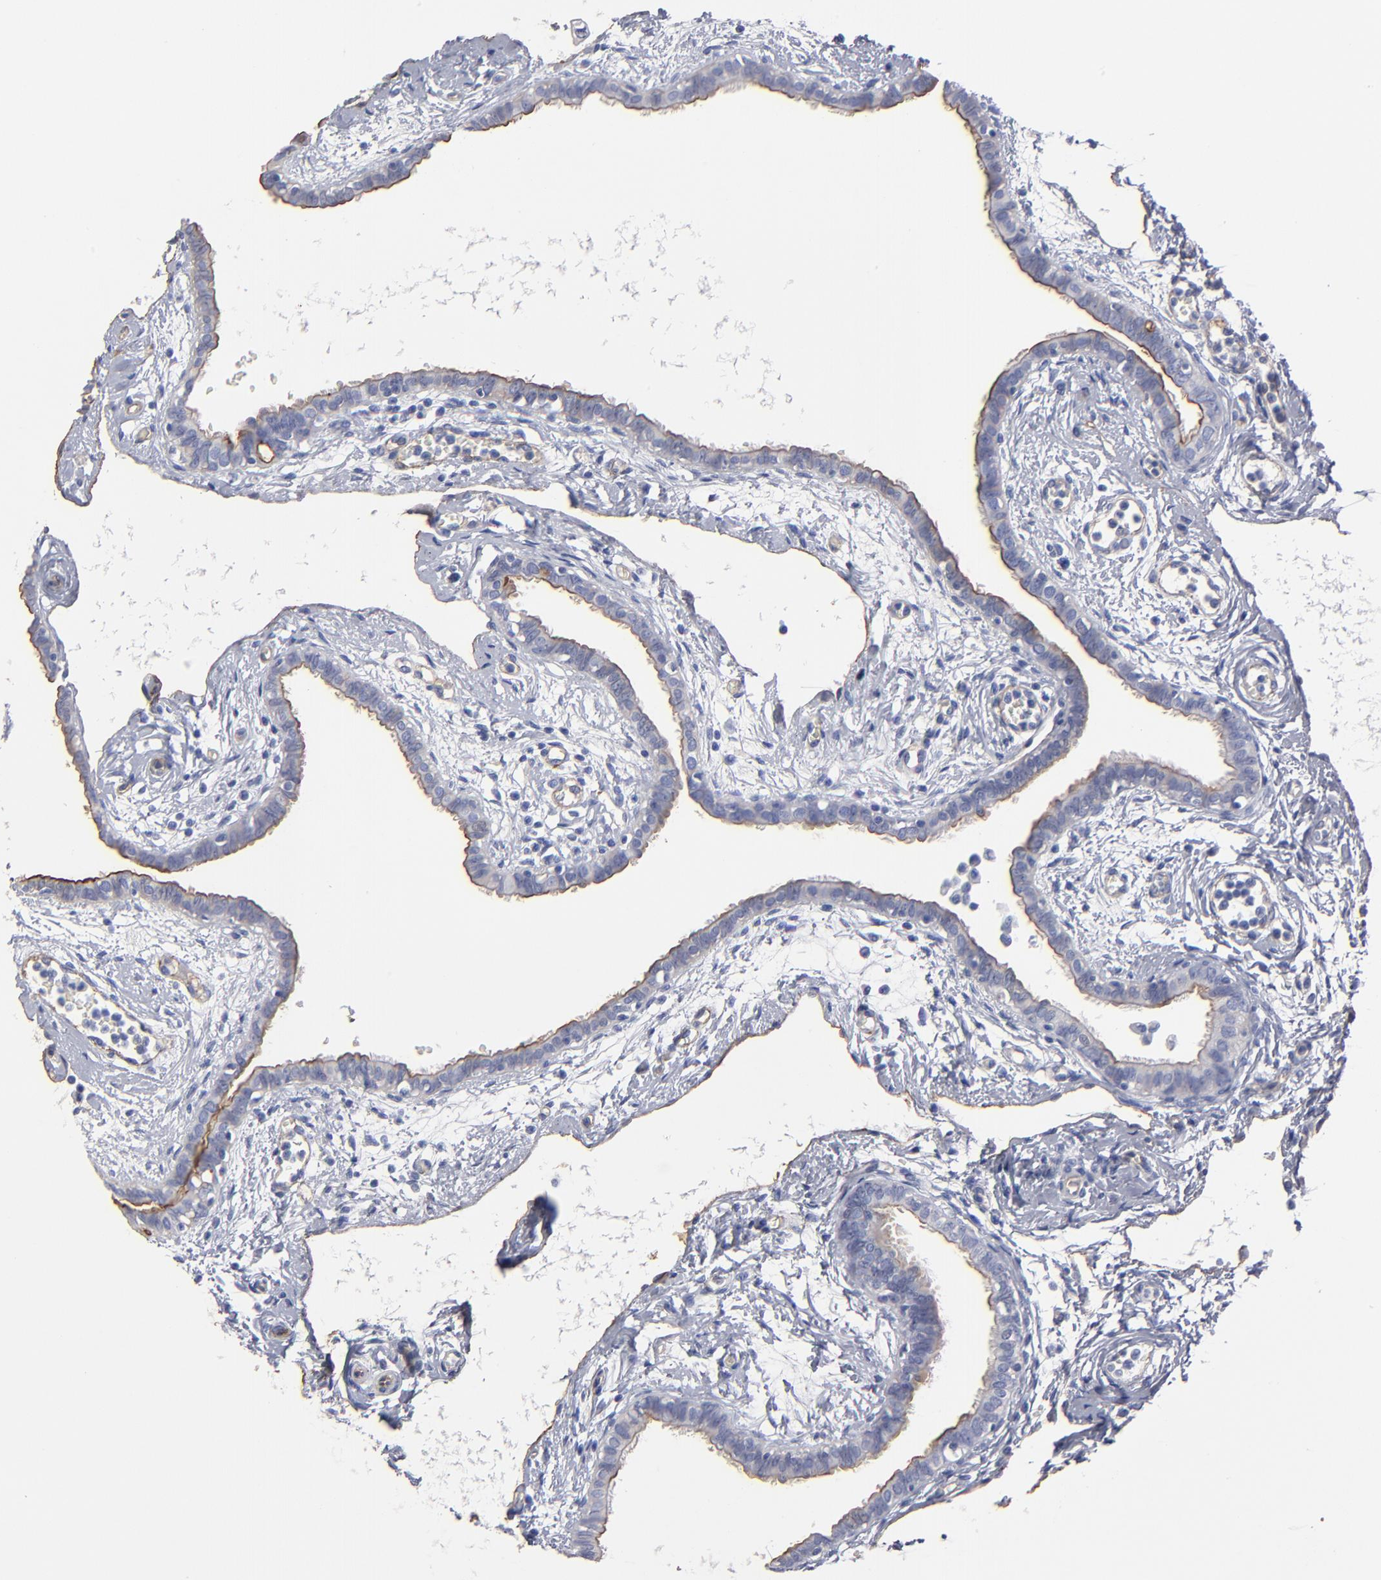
{"staining": {"intensity": "moderate", "quantity": ">75%", "location": "cytoplasmic/membranous"}, "tissue": "fallopian tube", "cell_type": "Glandular cells", "image_type": "normal", "snomed": [{"axis": "morphology", "description": "Normal tissue, NOS"}, {"axis": "topography", "description": "Fallopian tube"}], "caption": "Glandular cells display medium levels of moderate cytoplasmic/membranous expression in approximately >75% of cells in normal human fallopian tube. (IHC, brightfield microscopy, high magnification).", "gene": "TM4SF1", "patient": {"sex": "female", "age": 54}}